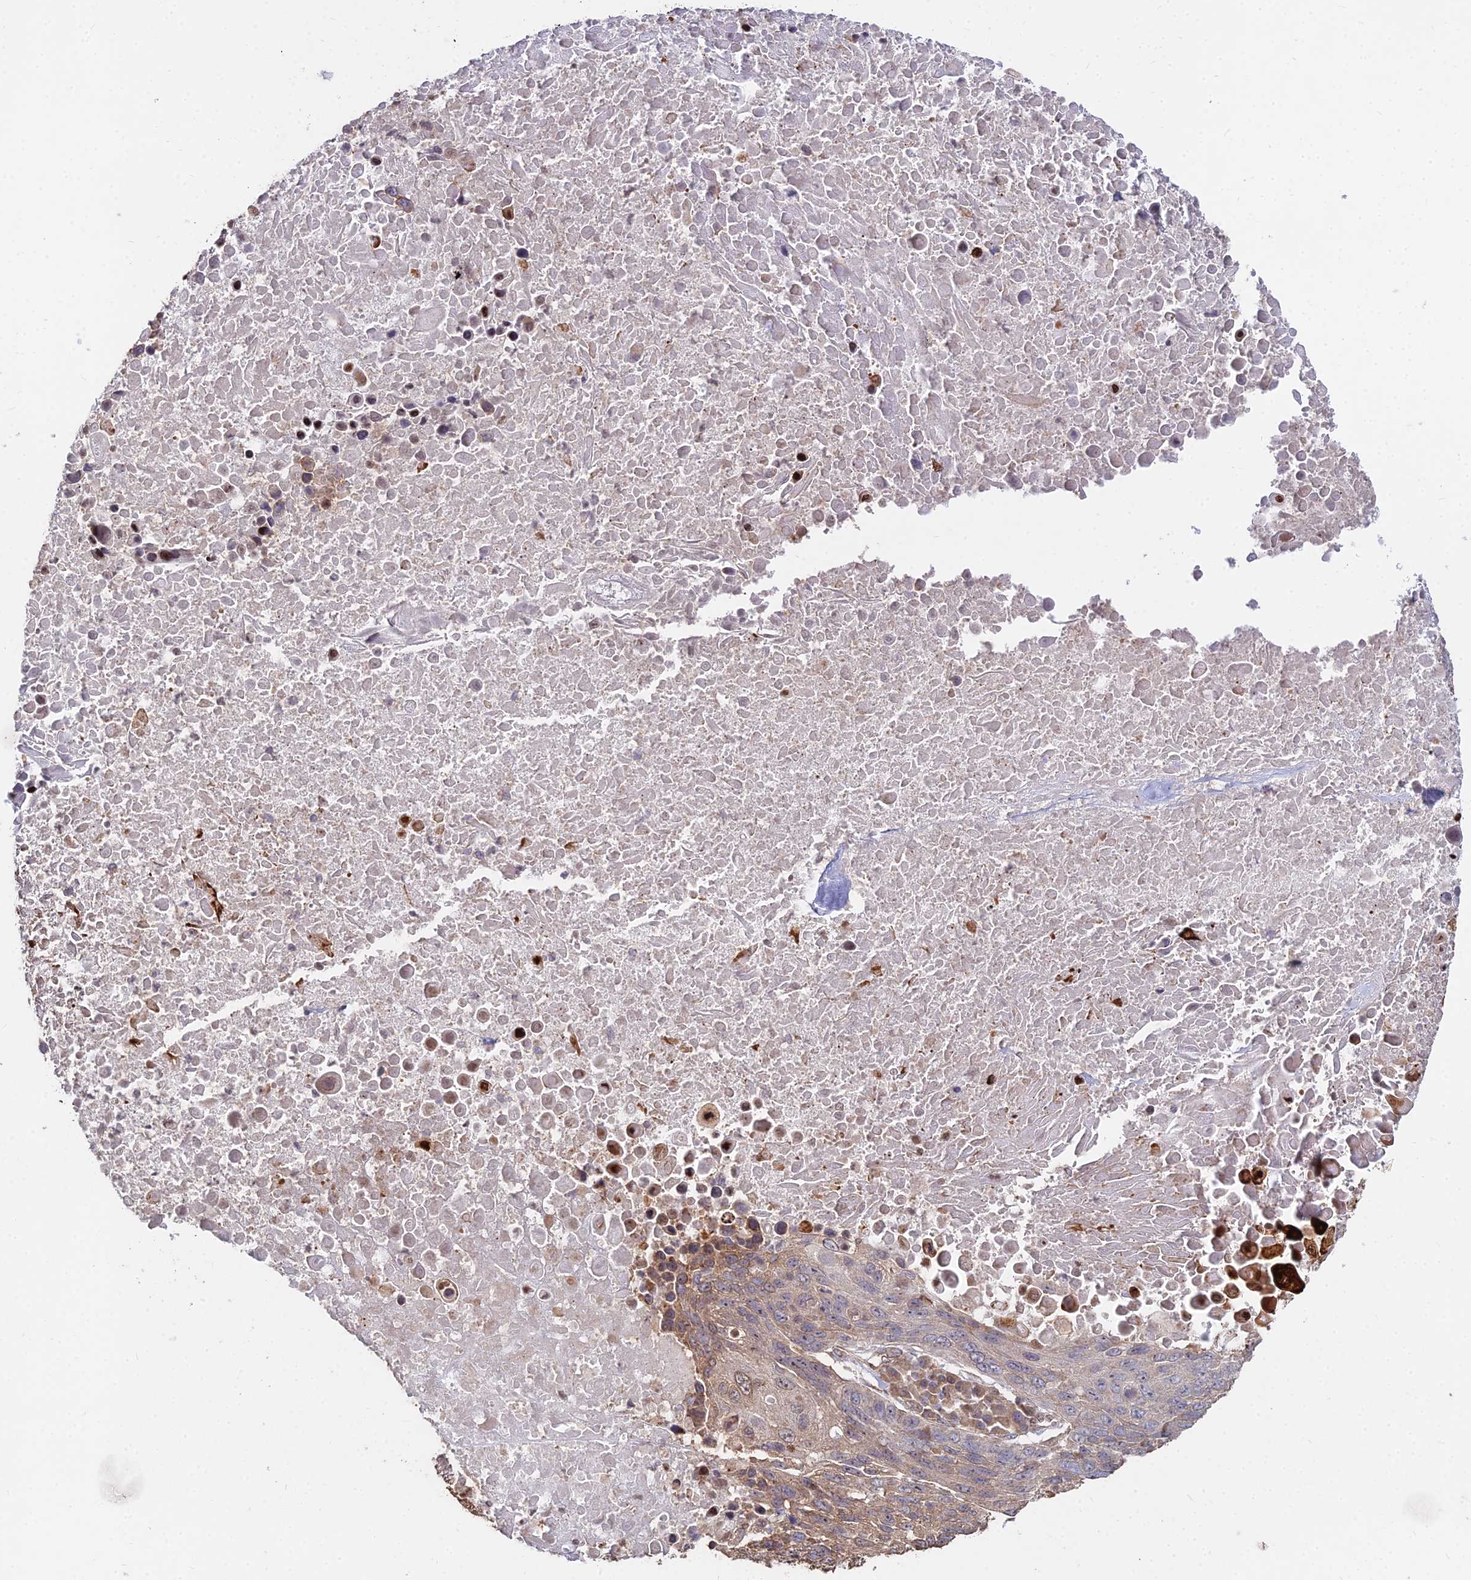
{"staining": {"intensity": "moderate", "quantity": "25%-75%", "location": "cytoplasmic/membranous"}, "tissue": "lung cancer", "cell_type": "Tumor cells", "image_type": "cancer", "snomed": [{"axis": "morphology", "description": "Normal tissue, NOS"}, {"axis": "morphology", "description": "Squamous cell carcinoma, NOS"}, {"axis": "topography", "description": "Lymph node"}, {"axis": "topography", "description": "Lung"}], "caption": "Squamous cell carcinoma (lung) stained for a protein (brown) exhibits moderate cytoplasmic/membranous positive expression in approximately 25%-75% of tumor cells.", "gene": "RBMS2", "patient": {"sex": "male", "age": 66}}